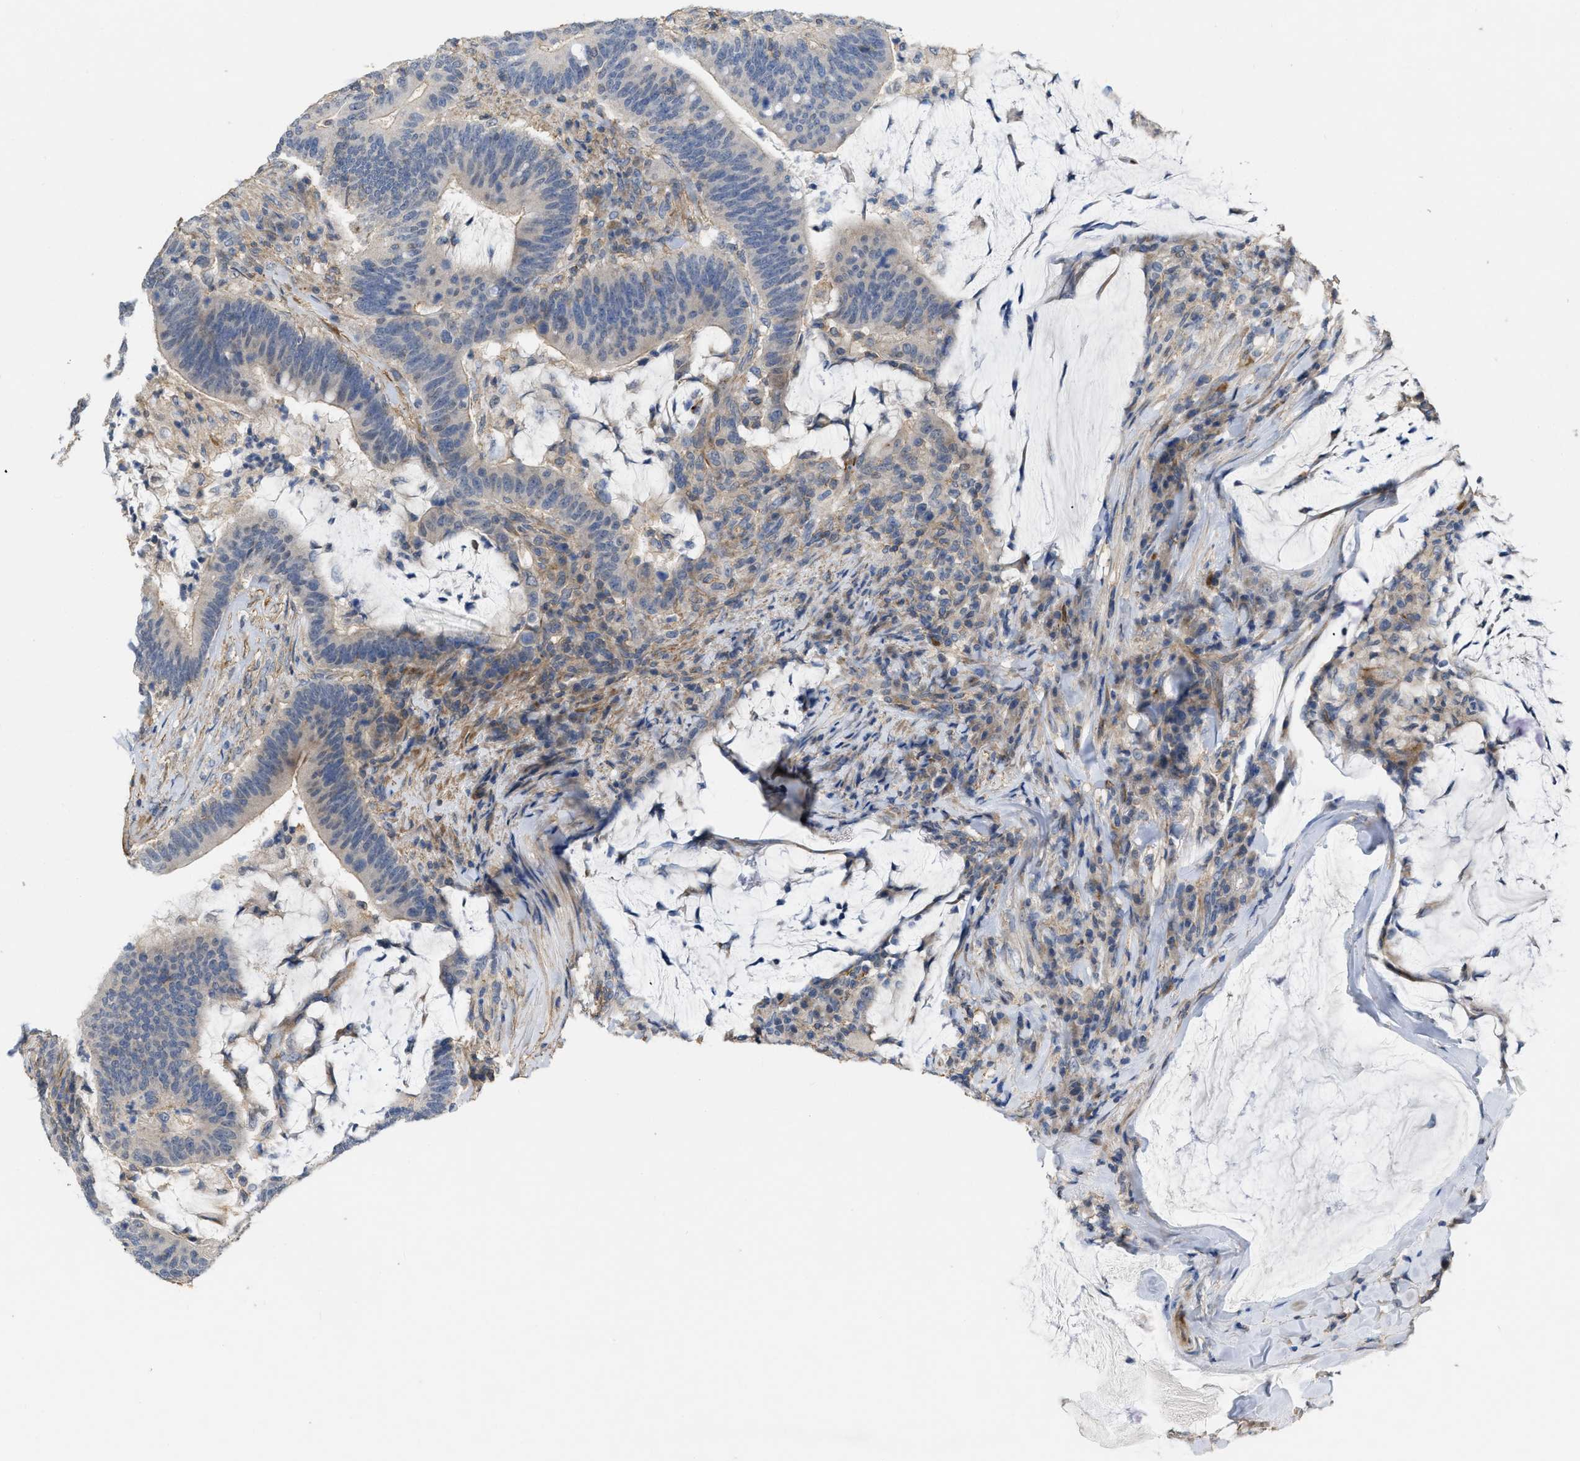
{"staining": {"intensity": "negative", "quantity": "none", "location": "none"}, "tissue": "colorectal cancer", "cell_type": "Tumor cells", "image_type": "cancer", "snomed": [{"axis": "morphology", "description": "Normal tissue, NOS"}, {"axis": "morphology", "description": "Adenocarcinoma, NOS"}, {"axis": "topography", "description": "Colon"}], "caption": "Tumor cells show no significant staining in colorectal cancer (adenocarcinoma). (DAB immunohistochemistry (IHC), high magnification).", "gene": "TMEM131", "patient": {"sex": "female", "age": 66}}